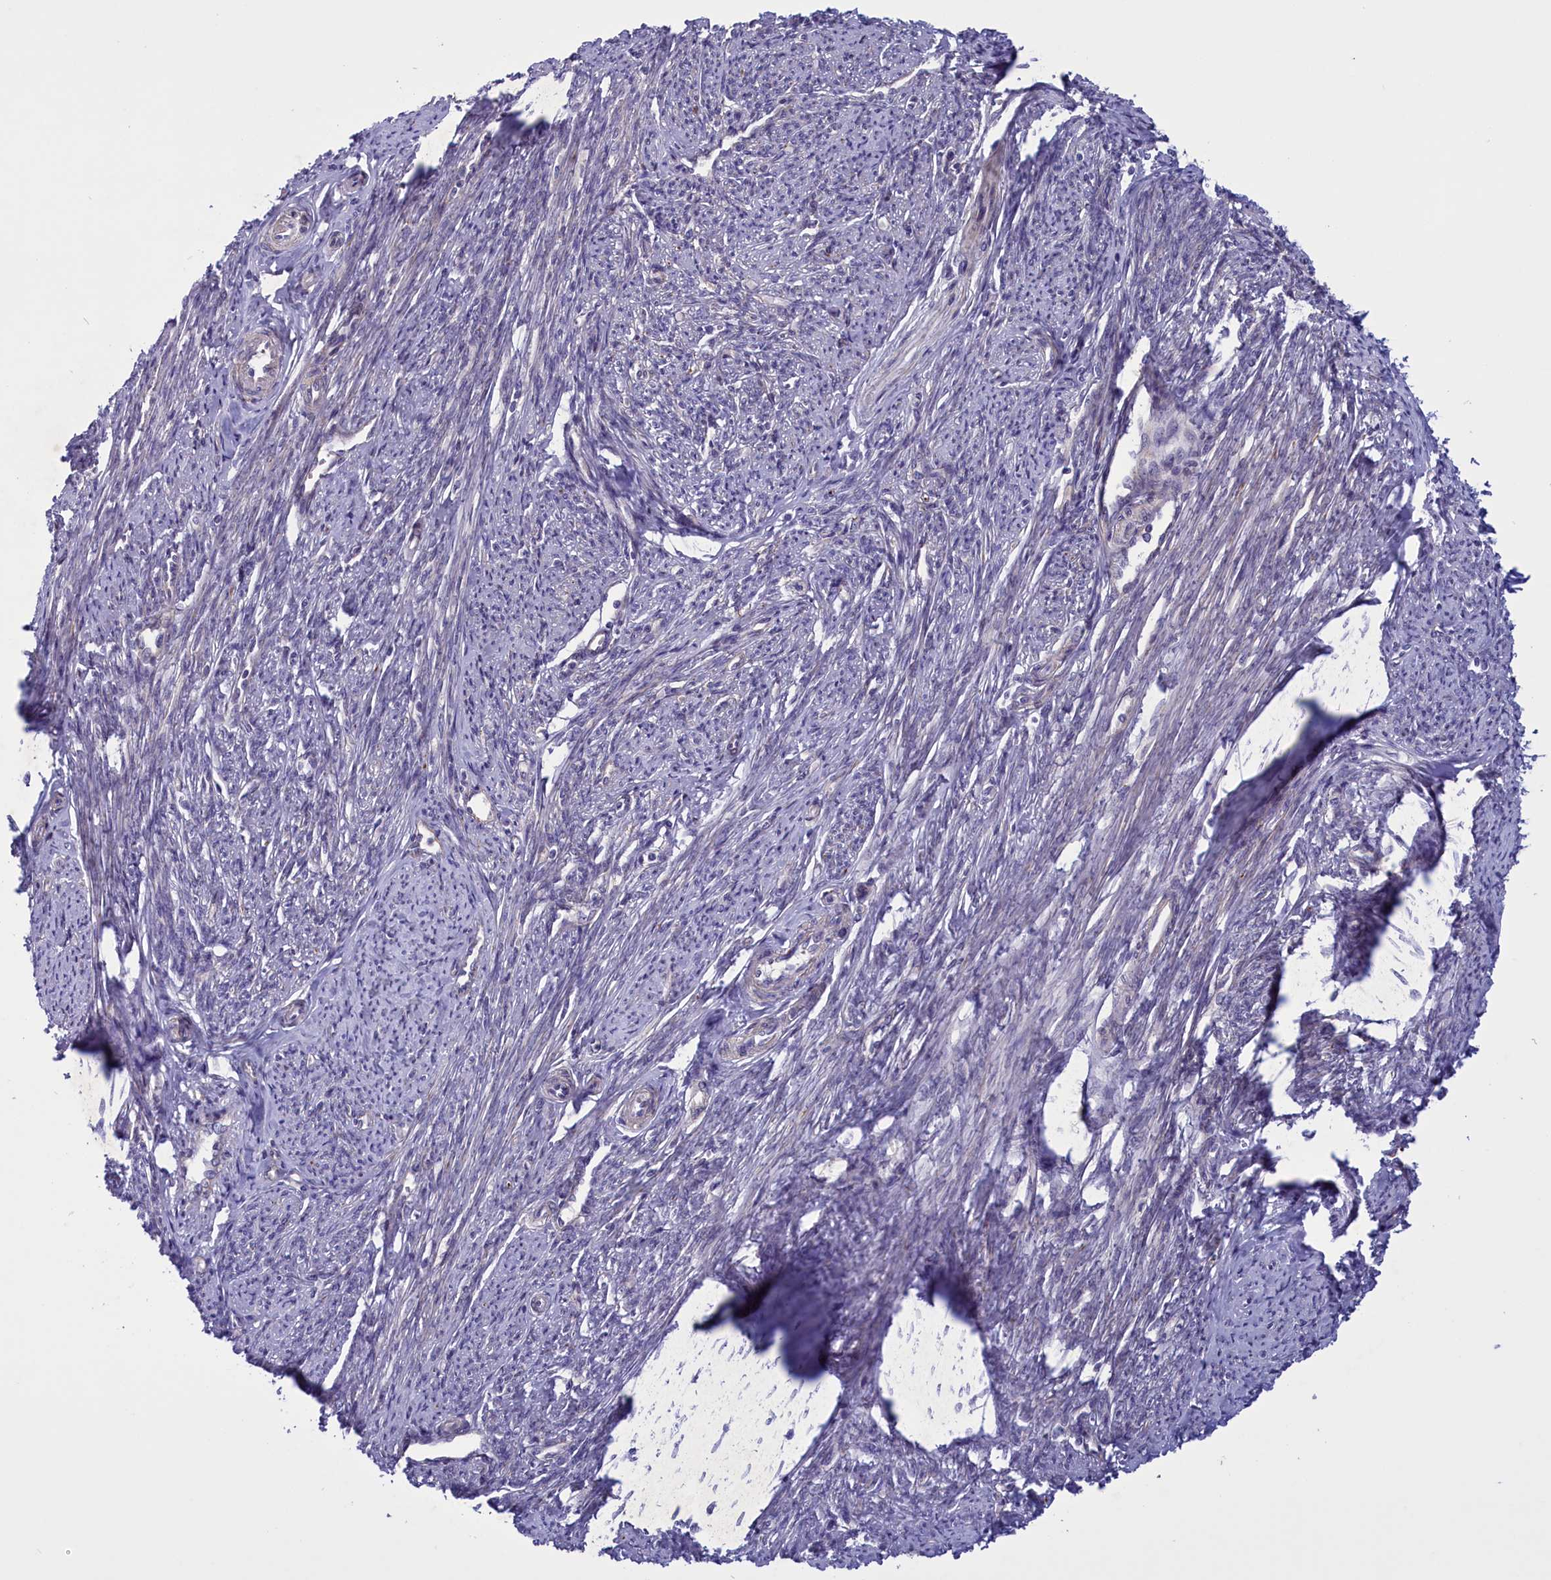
{"staining": {"intensity": "moderate", "quantity": "25%-75%", "location": "cytoplasmic/membranous"}, "tissue": "smooth muscle", "cell_type": "Smooth muscle cells", "image_type": "normal", "snomed": [{"axis": "morphology", "description": "Normal tissue, NOS"}, {"axis": "topography", "description": "Smooth muscle"}, {"axis": "topography", "description": "Uterus"}], "caption": "Smooth muscle cells reveal moderate cytoplasmic/membranous positivity in about 25%-75% of cells in unremarkable smooth muscle.", "gene": "CORO2A", "patient": {"sex": "female", "age": 59}}